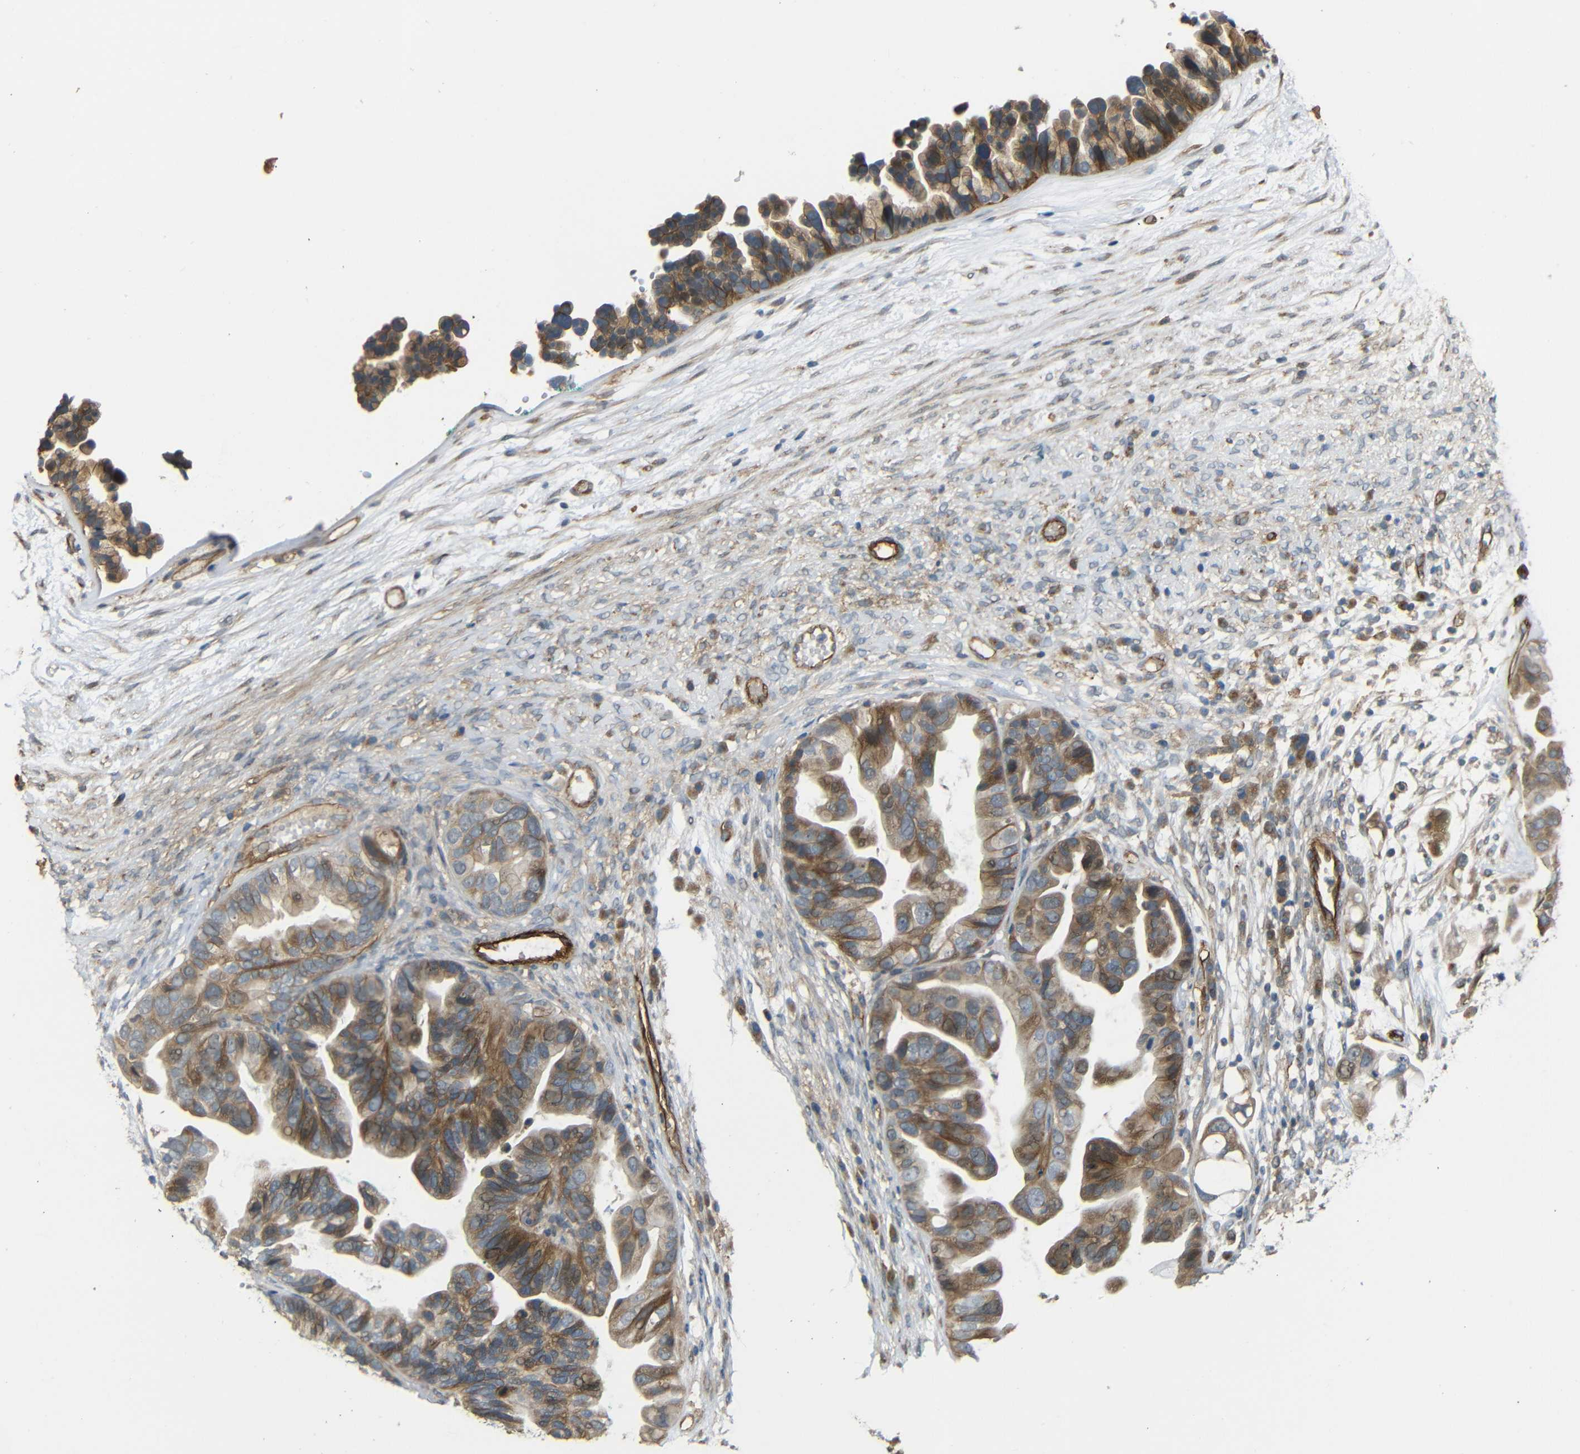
{"staining": {"intensity": "moderate", "quantity": ">75%", "location": "cytoplasmic/membranous"}, "tissue": "ovarian cancer", "cell_type": "Tumor cells", "image_type": "cancer", "snomed": [{"axis": "morphology", "description": "Cystadenocarcinoma, serous, NOS"}, {"axis": "topography", "description": "Ovary"}], "caption": "Protein positivity by immunohistochemistry displays moderate cytoplasmic/membranous positivity in approximately >75% of tumor cells in serous cystadenocarcinoma (ovarian). Using DAB (3,3'-diaminobenzidine) (brown) and hematoxylin (blue) stains, captured at high magnification using brightfield microscopy.", "gene": "RELL1", "patient": {"sex": "female", "age": 56}}